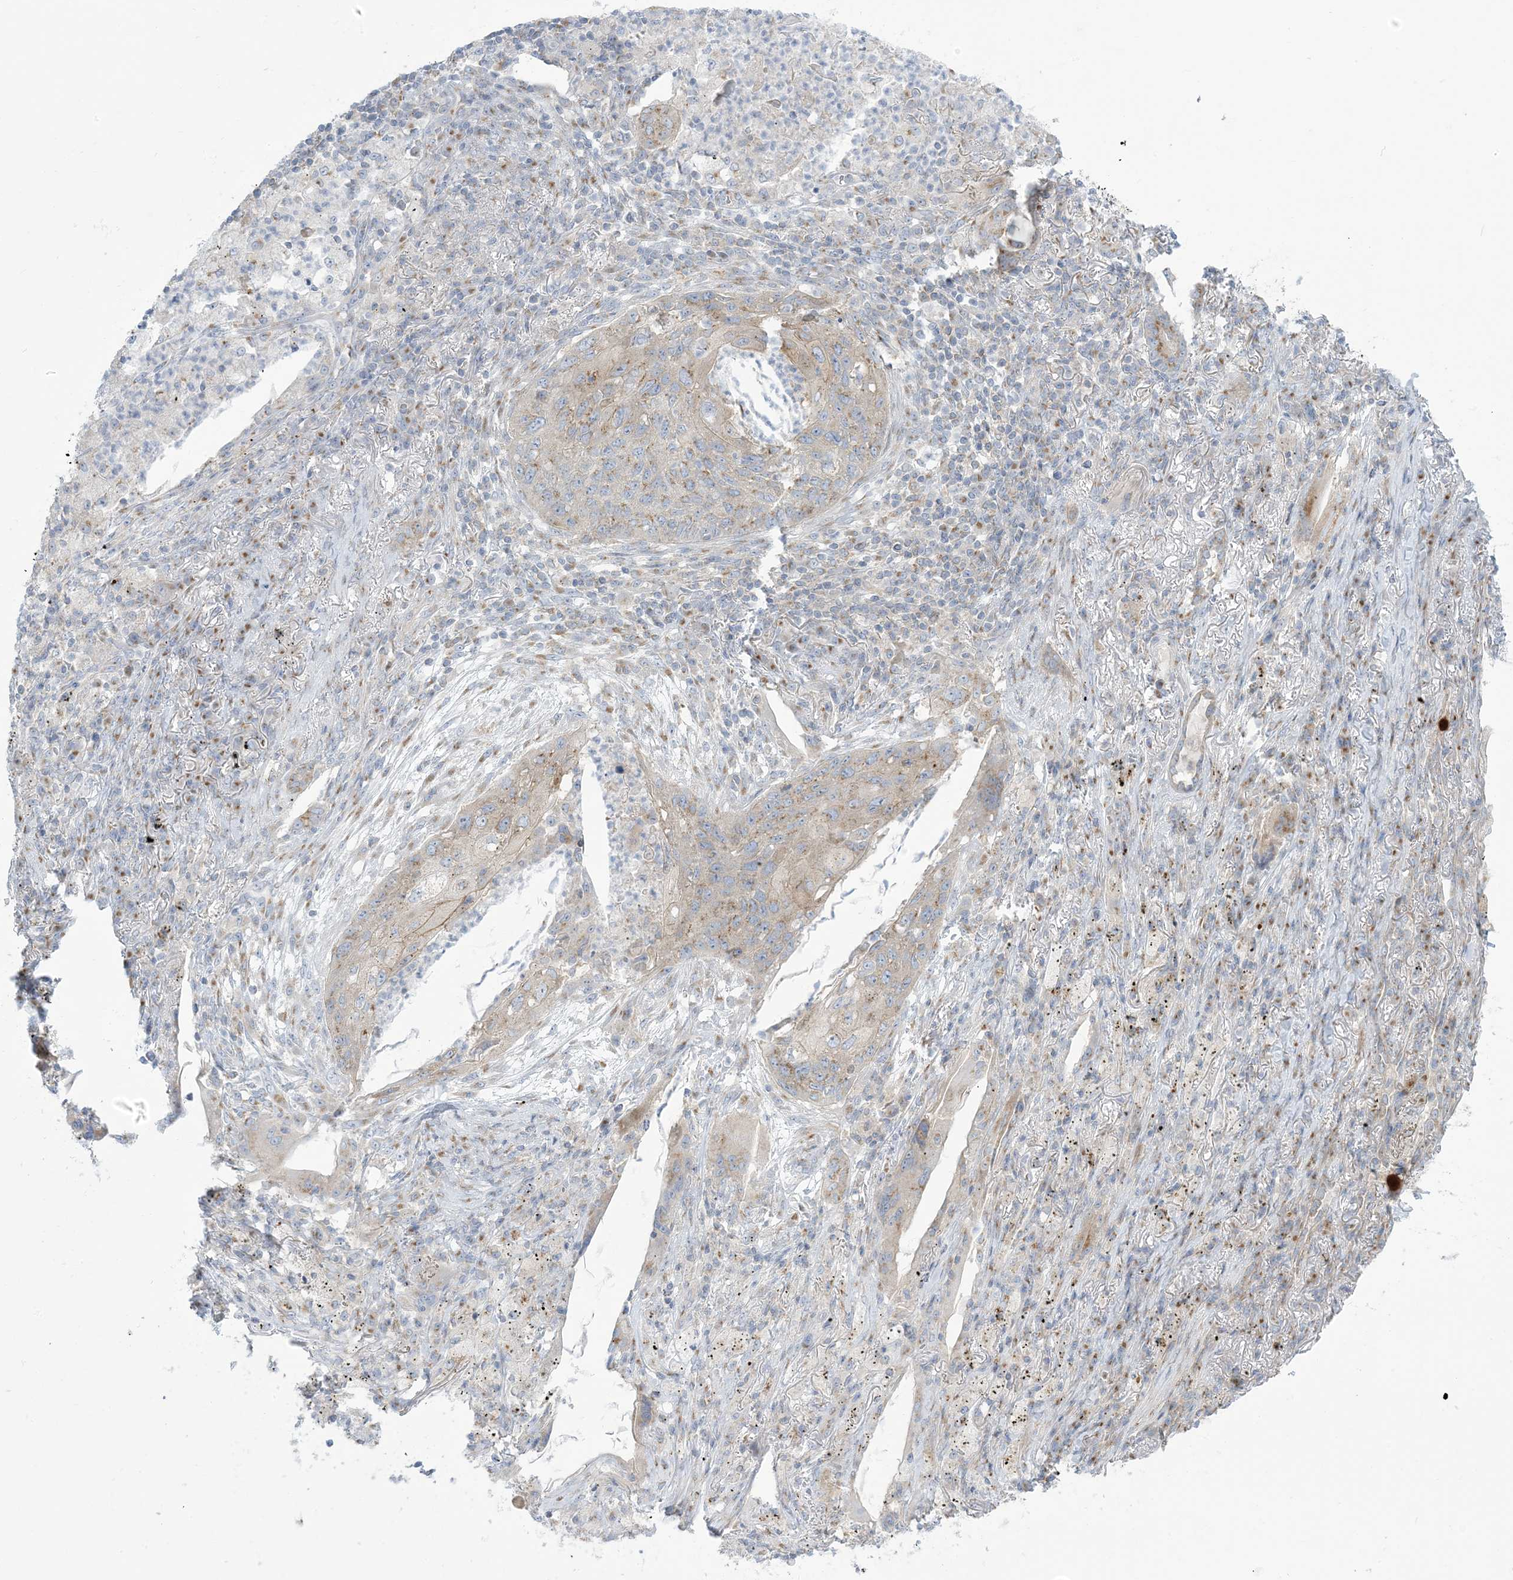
{"staining": {"intensity": "weak", "quantity": "25%-75%", "location": "cytoplasmic/membranous"}, "tissue": "lung cancer", "cell_type": "Tumor cells", "image_type": "cancer", "snomed": [{"axis": "morphology", "description": "Squamous cell carcinoma, NOS"}, {"axis": "topography", "description": "Lung"}], "caption": "Squamous cell carcinoma (lung) stained with IHC exhibits weak cytoplasmic/membranous staining in about 25%-75% of tumor cells.", "gene": "AFTPH", "patient": {"sex": "female", "age": 63}}